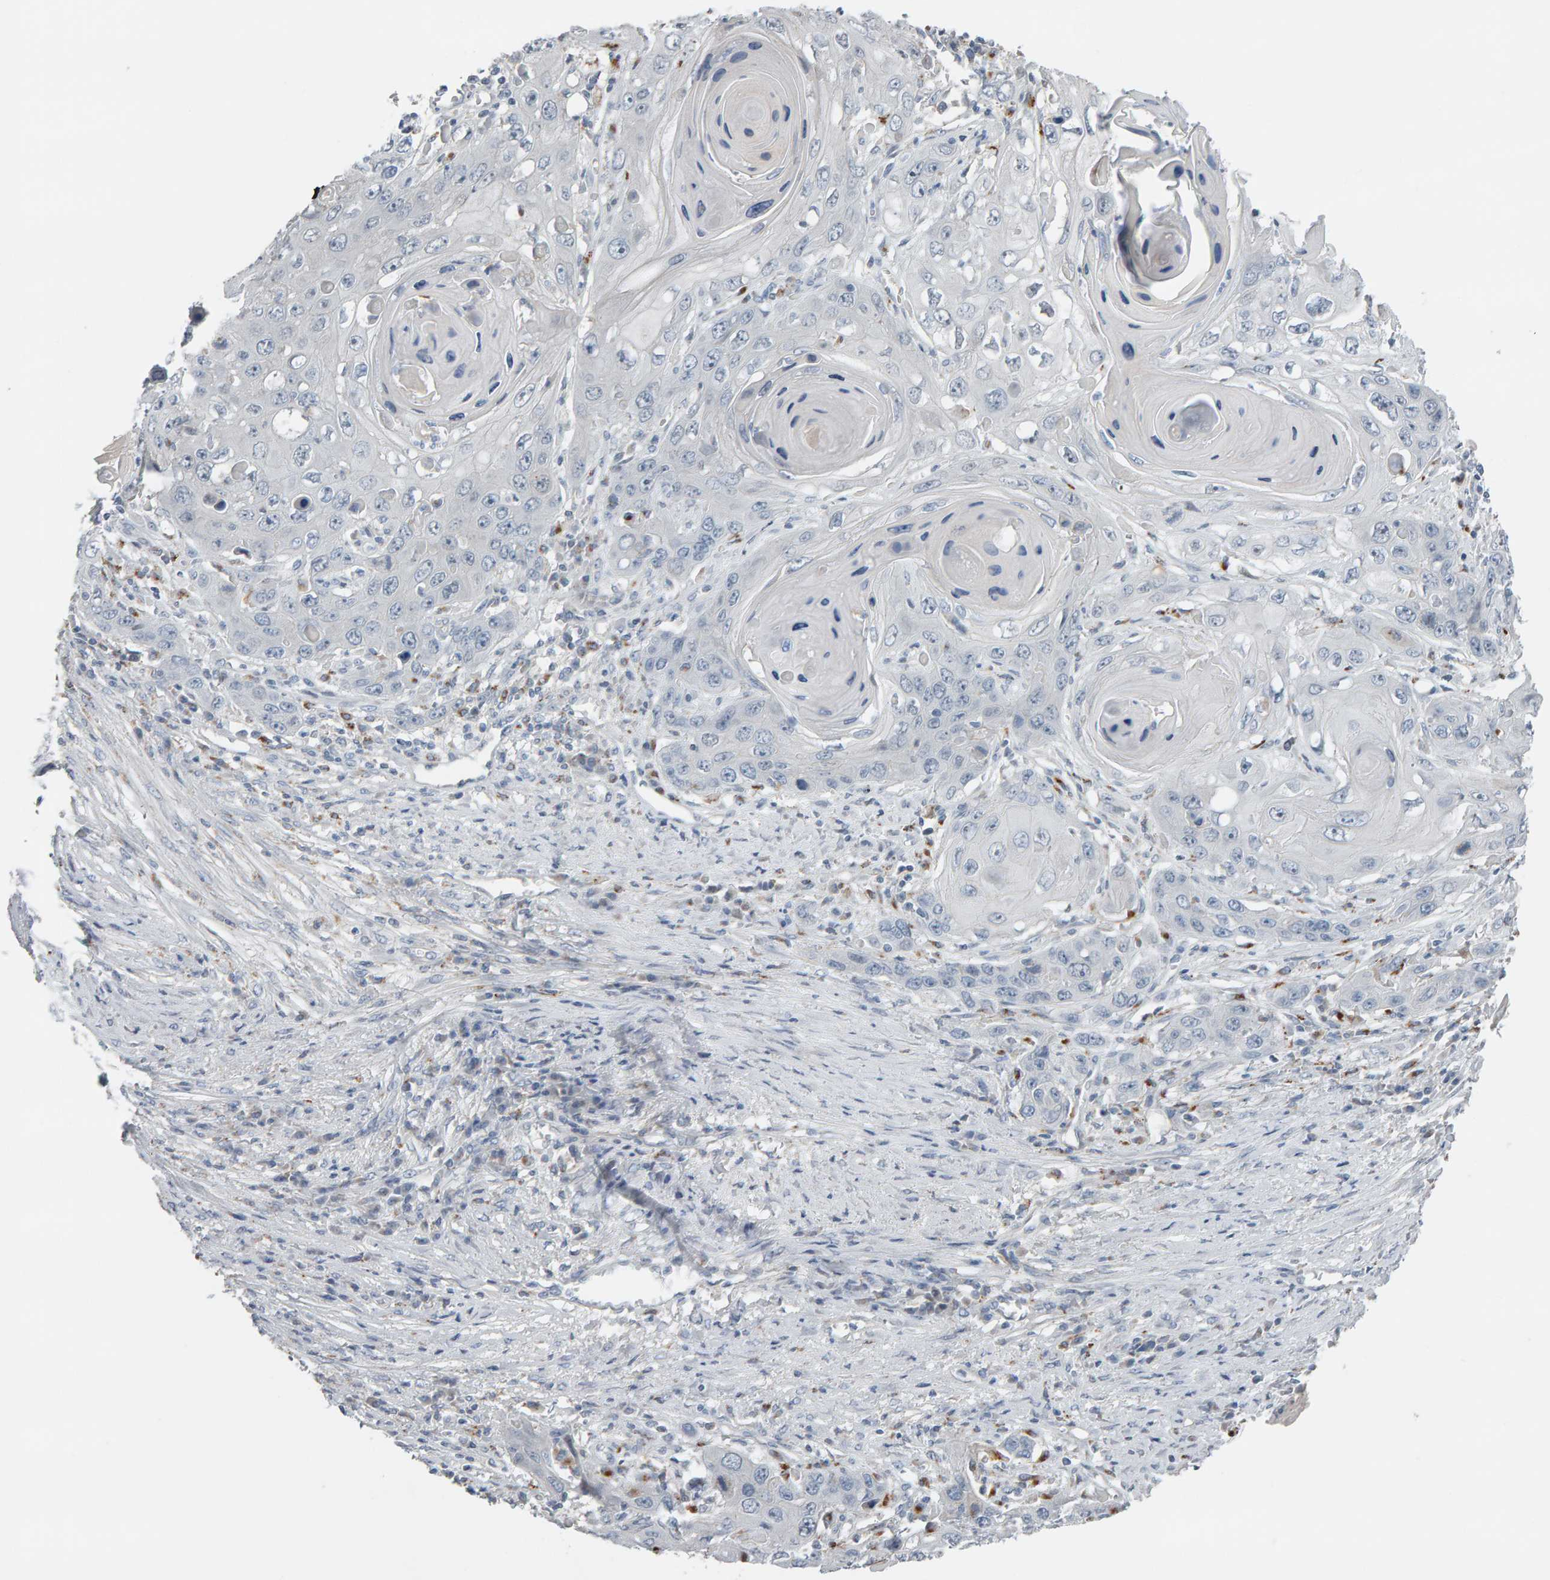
{"staining": {"intensity": "negative", "quantity": "none", "location": "none"}, "tissue": "skin cancer", "cell_type": "Tumor cells", "image_type": "cancer", "snomed": [{"axis": "morphology", "description": "Squamous cell carcinoma, NOS"}, {"axis": "topography", "description": "Skin"}], "caption": "High magnification brightfield microscopy of skin squamous cell carcinoma stained with DAB (3,3'-diaminobenzidine) (brown) and counterstained with hematoxylin (blue): tumor cells show no significant expression.", "gene": "IPPK", "patient": {"sex": "male", "age": 55}}